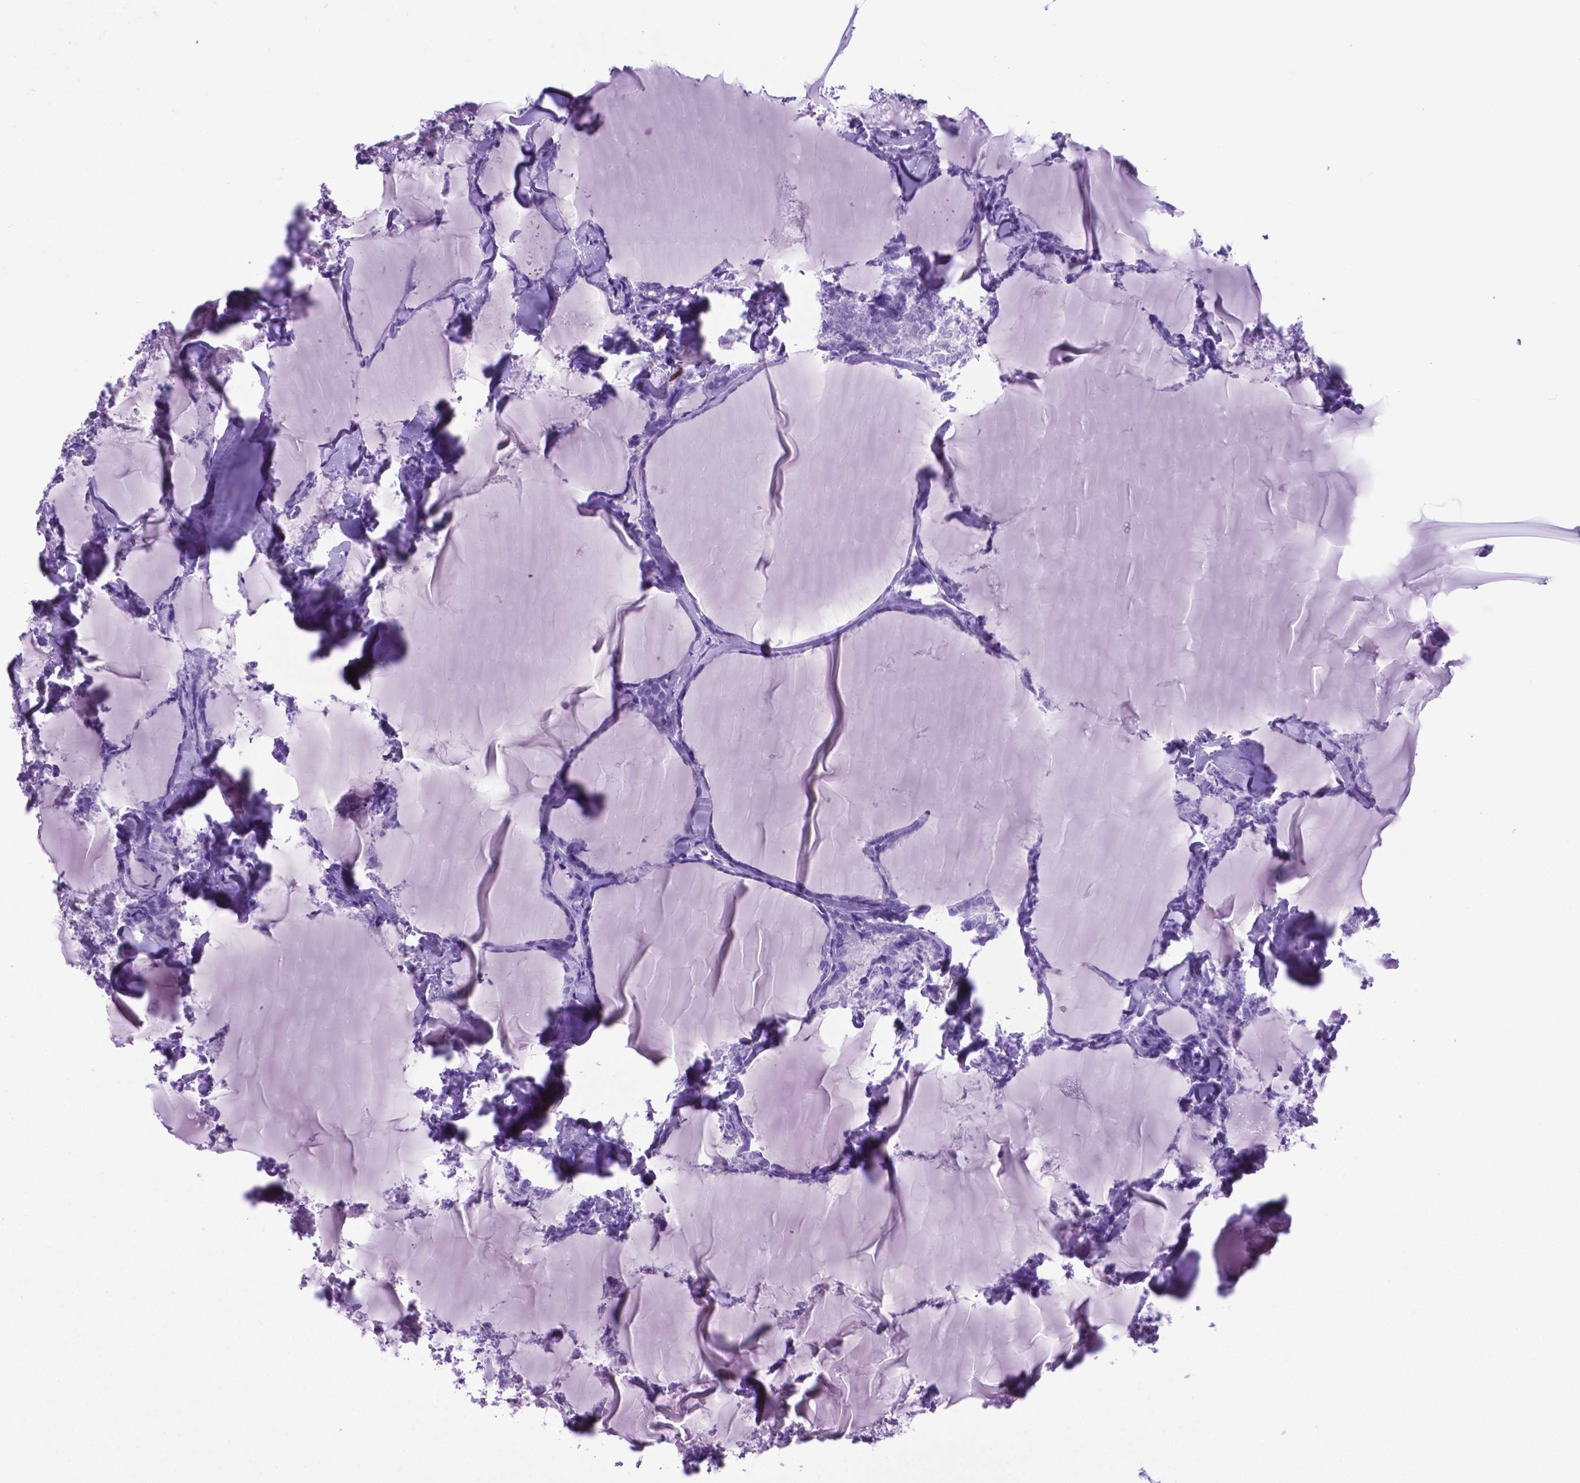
{"staining": {"intensity": "negative", "quantity": "none", "location": "none"}, "tissue": "thyroid cancer", "cell_type": "Tumor cells", "image_type": "cancer", "snomed": [{"axis": "morphology", "description": "Papillary adenocarcinoma, NOS"}, {"axis": "topography", "description": "Thyroid gland"}], "caption": "Tumor cells show no significant protein expression in papillary adenocarcinoma (thyroid).", "gene": "LZTR1", "patient": {"sex": "male", "age": 30}}